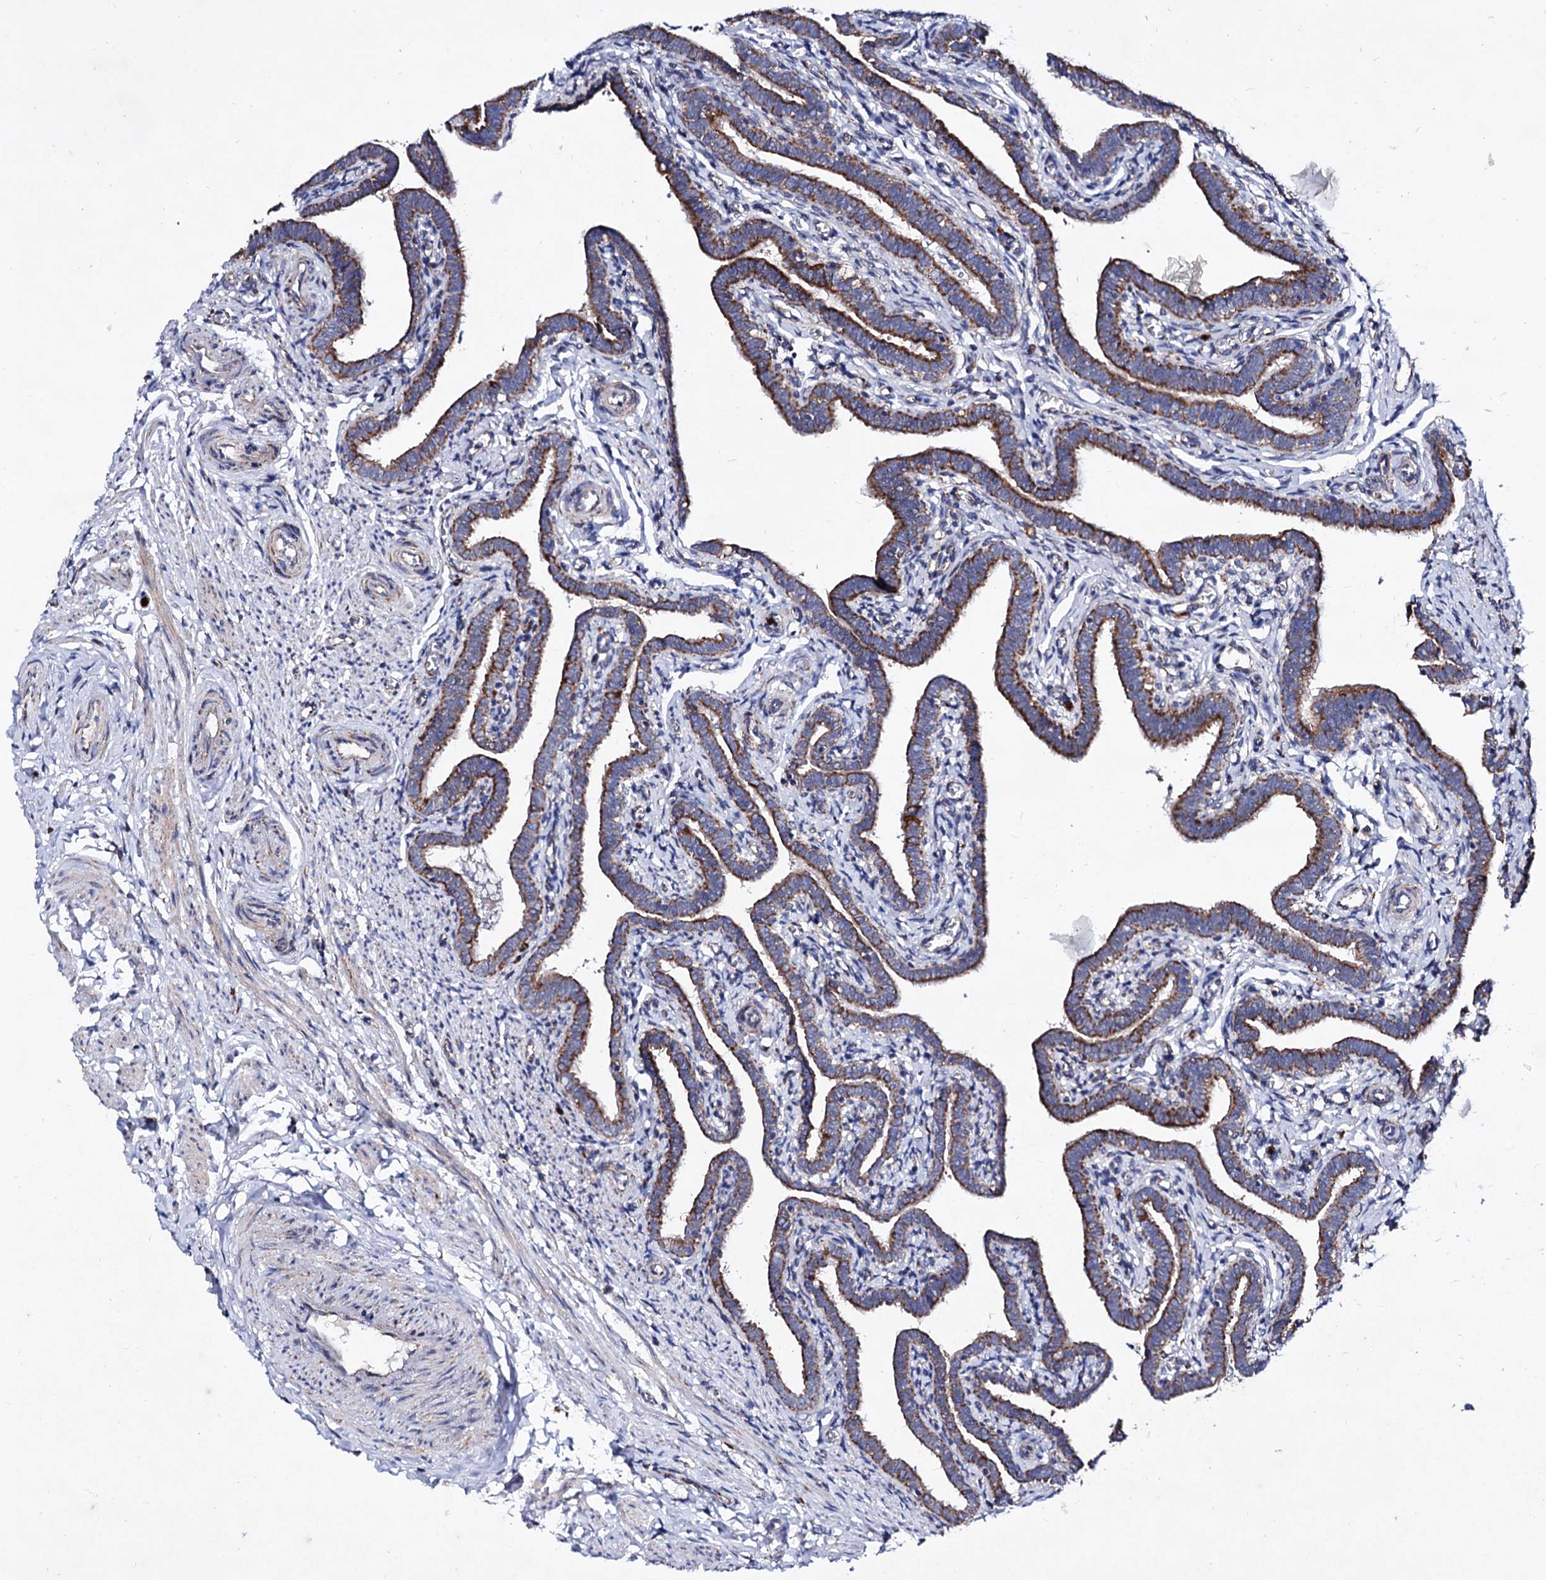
{"staining": {"intensity": "moderate", "quantity": ">75%", "location": "cytoplasmic/membranous"}, "tissue": "fallopian tube", "cell_type": "Glandular cells", "image_type": "normal", "snomed": [{"axis": "morphology", "description": "Normal tissue, NOS"}, {"axis": "topography", "description": "Fallopian tube"}], "caption": "Immunohistochemistry of benign fallopian tube exhibits medium levels of moderate cytoplasmic/membranous staining in about >75% of glandular cells.", "gene": "ACAD9", "patient": {"sex": "female", "age": 36}}